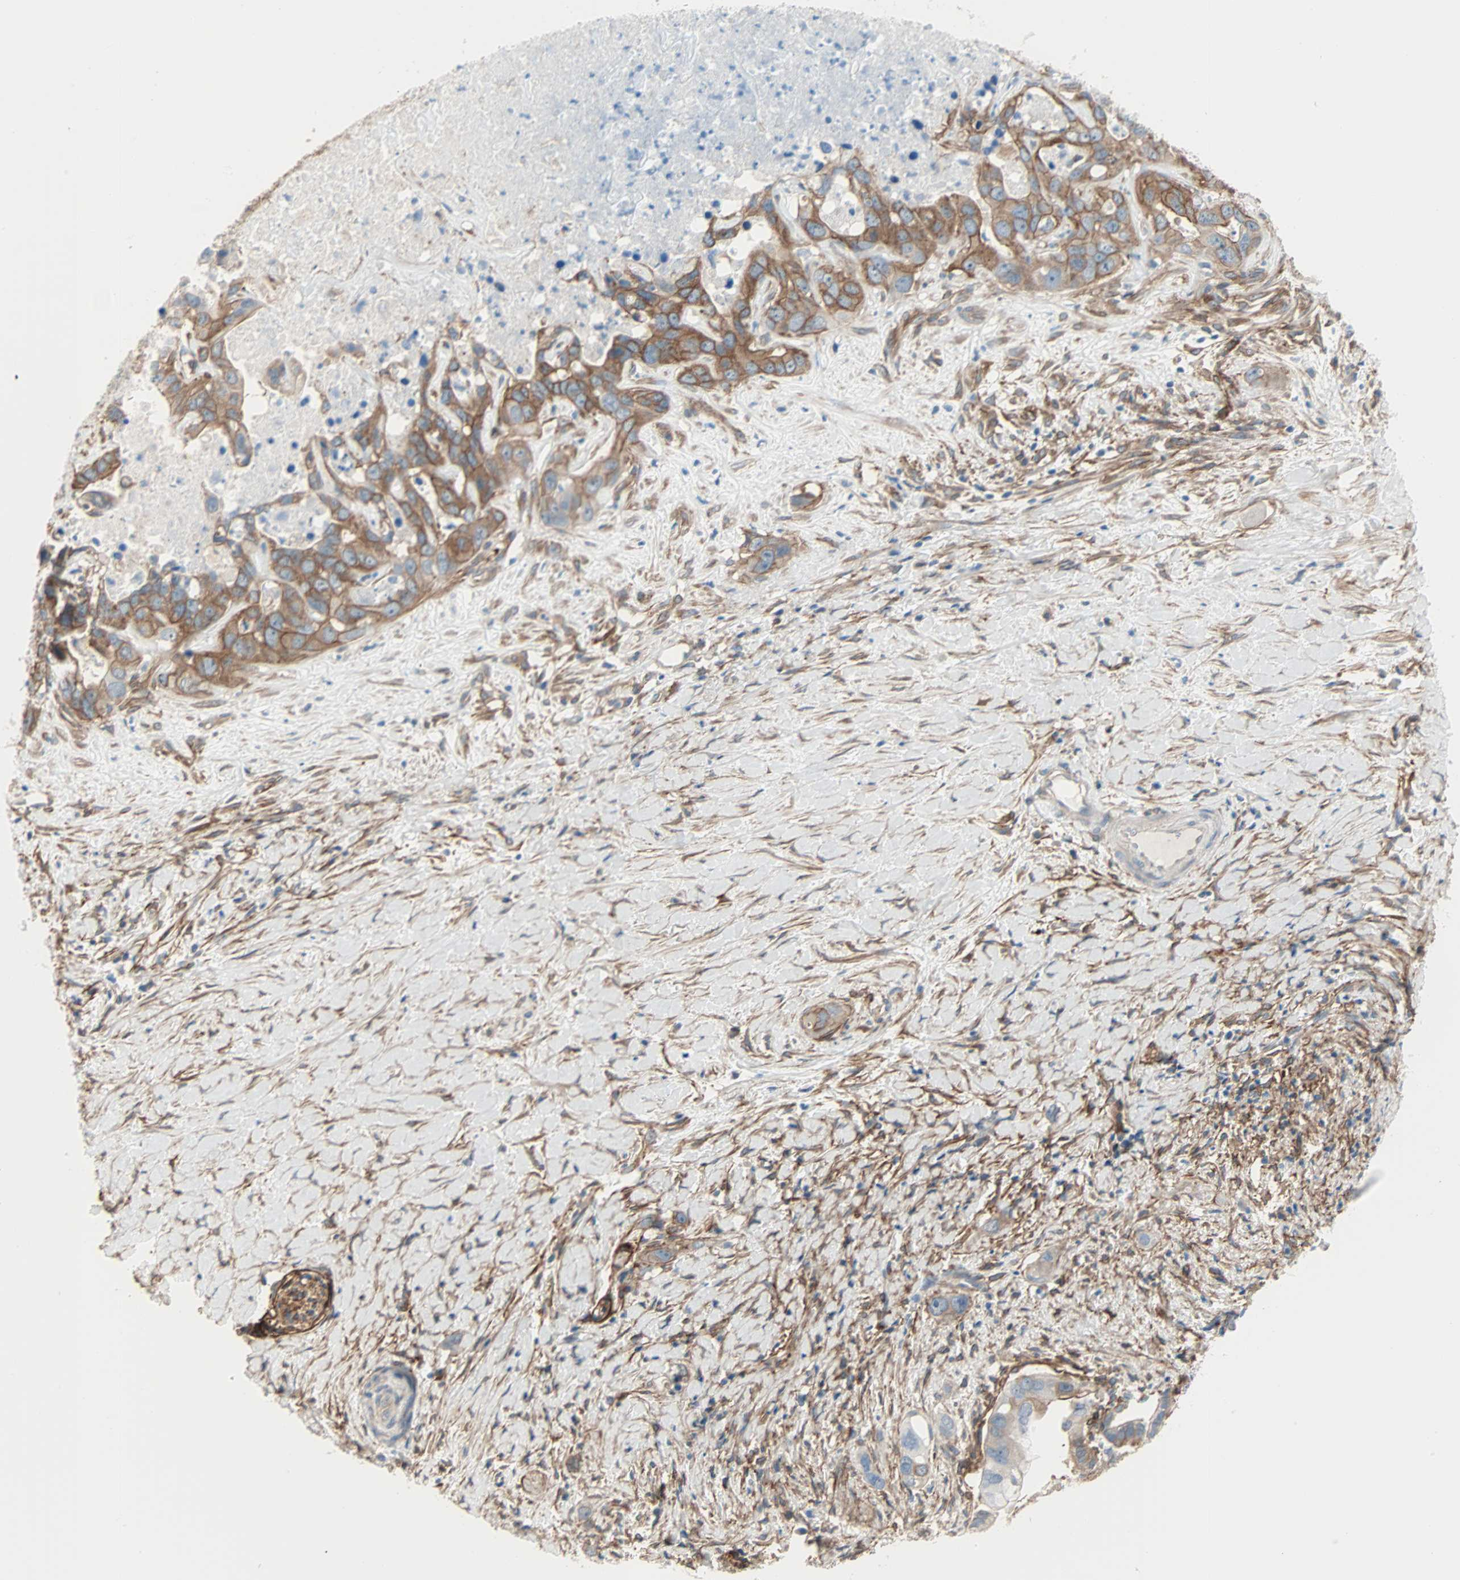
{"staining": {"intensity": "moderate", "quantity": ">75%", "location": "cytoplasmic/membranous"}, "tissue": "liver cancer", "cell_type": "Tumor cells", "image_type": "cancer", "snomed": [{"axis": "morphology", "description": "Cholangiocarcinoma"}, {"axis": "topography", "description": "Liver"}], "caption": "Brown immunohistochemical staining in liver cancer shows moderate cytoplasmic/membranous staining in about >75% of tumor cells. The staining was performed using DAB to visualize the protein expression in brown, while the nuclei were stained in blue with hematoxylin (Magnification: 20x).", "gene": "EPB41L2", "patient": {"sex": "female", "age": 65}}